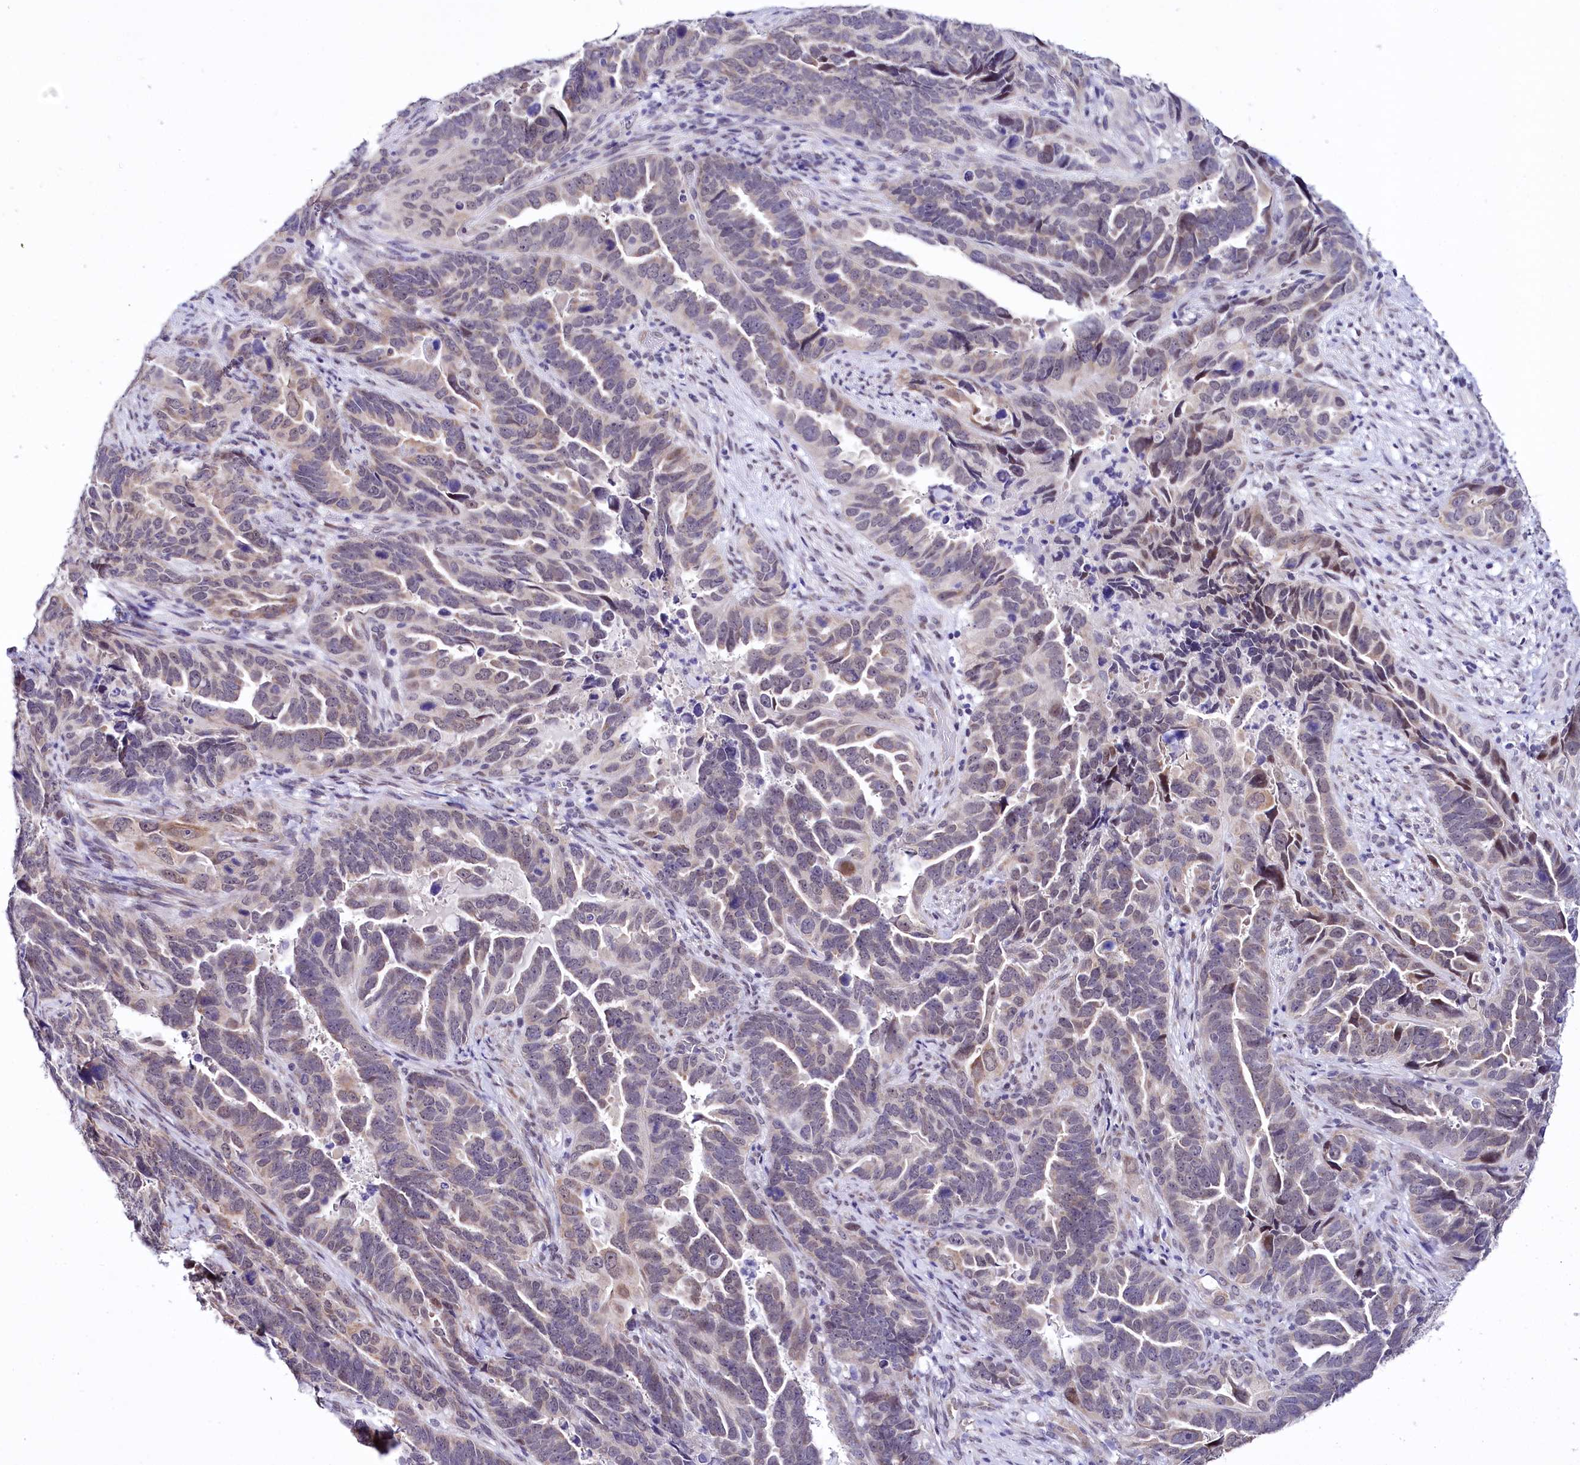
{"staining": {"intensity": "weak", "quantity": "25%-75%", "location": "cytoplasmic/membranous,nuclear"}, "tissue": "endometrial cancer", "cell_type": "Tumor cells", "image_type": "cancer", "snomed": [{"axis": "morphology", "description": "Adenocarcinoma, NOS"}, {"axis": "topography", "description": "Endometrium"}], "caption": "Weak cytoplasmic/membranous and nuclear staining for a protein is present in about 25%-75% of tumor cells of adenocarcinoma (endometrial) using immunohistochemistry (IHC).", "gene": "SPATS2", "patient": {"sex": "female", "age": 65}}